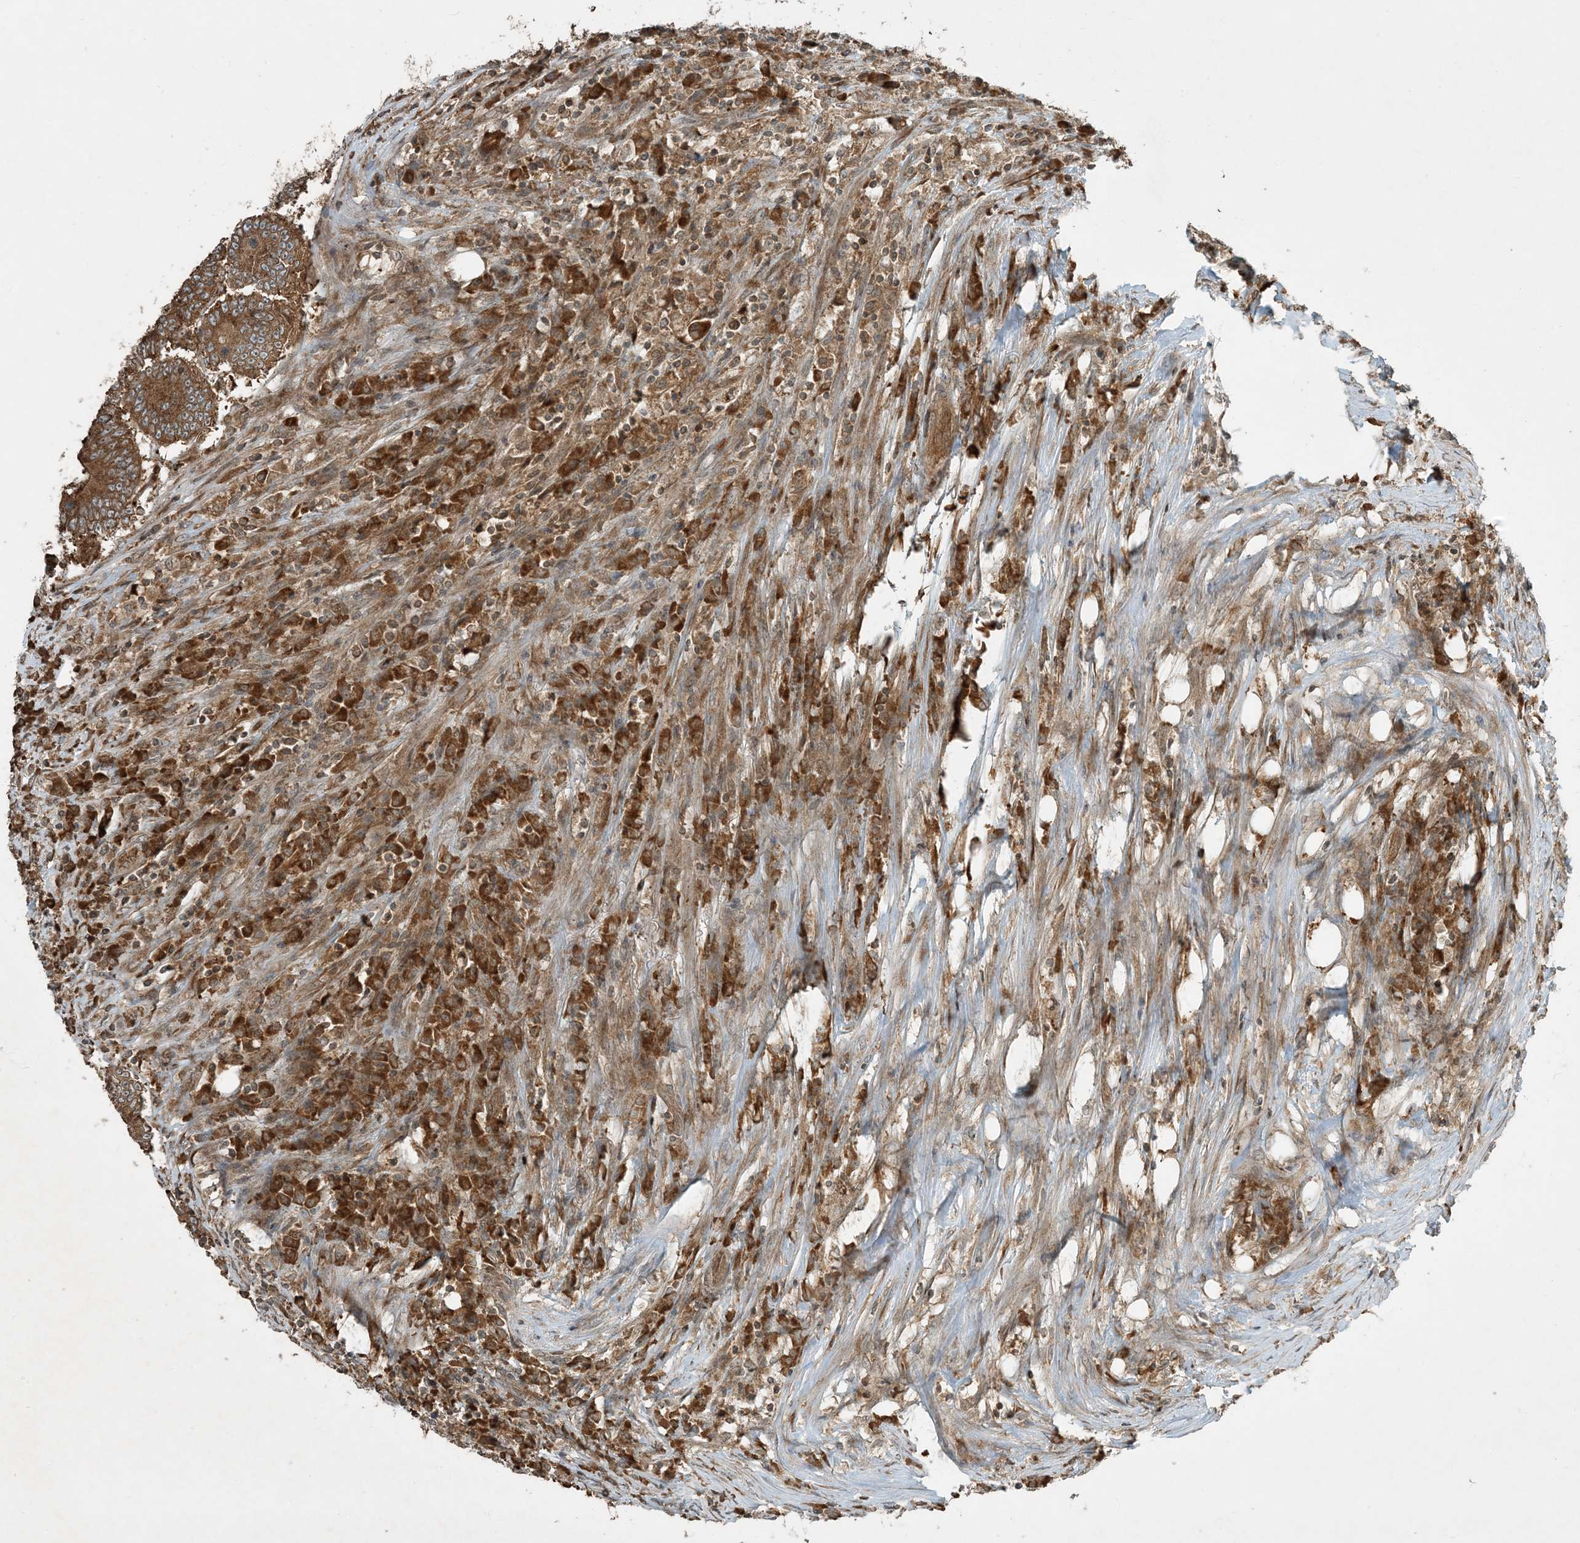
{"staining": {"intensity": "moderate", "quantity": ">75%", "location": "cytoplasmic/membranous"}, "tissue": "colorectal cancer", "cell_type": "Tumor cells", "image_type": "cancer", "snomed": [{"axis": "morphology", "description": "Adenocarcinoma, NOS"}, {"axis": "topography", "description": "Colon"}], "caption": "Brown immunohistochemical staining in human adenocarcinoma (colorectal) exhibits moderate cytoplasmic/membranous staining in about >75% of tumor cells. (Stains: DAB in brown, nuclei in blue, Microscopy: brightfield microscopy at high magnification).", "gene": "COMMD8", "patient": {"sex": "male", "age": 83}}